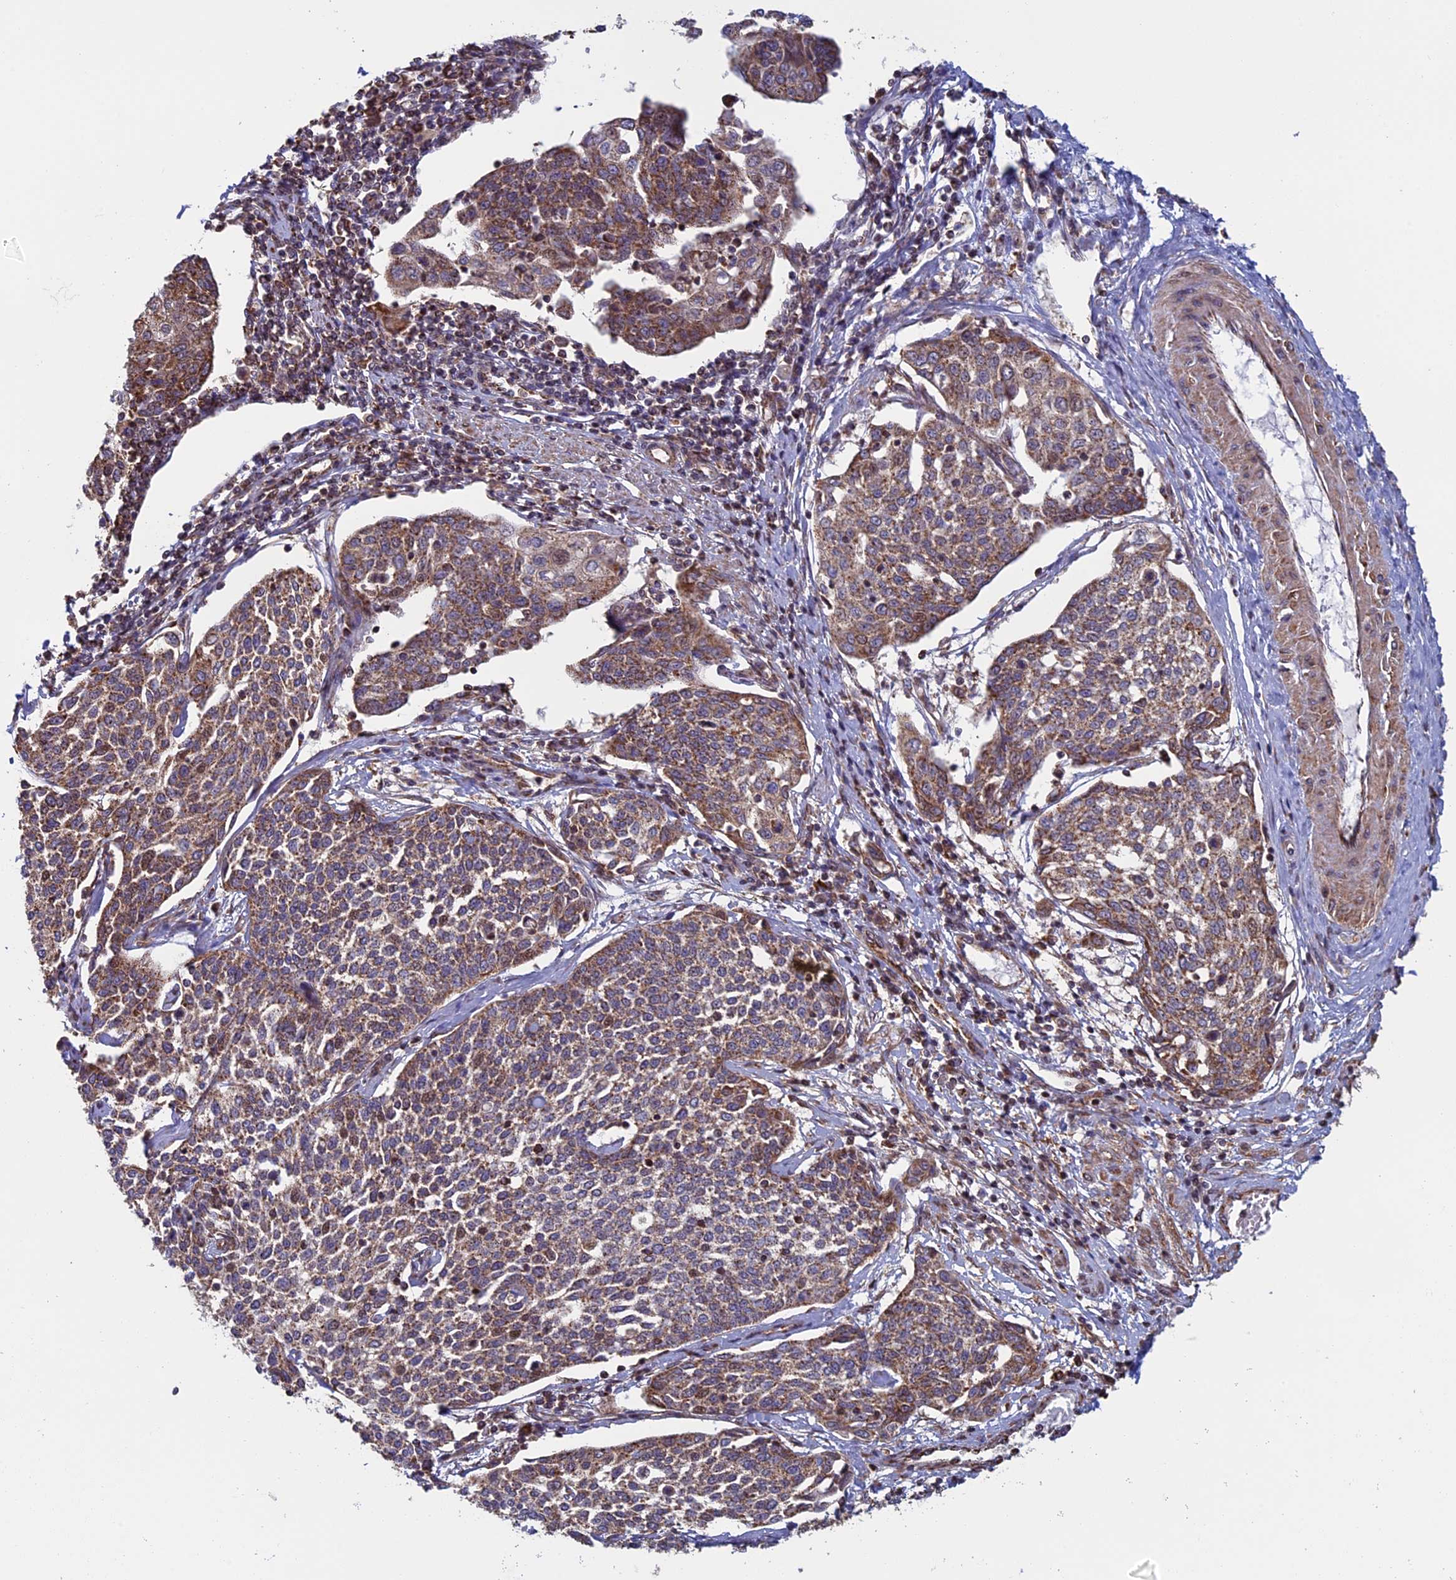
{"staining": {"intensity": "strong", "quantity": ">75%", "location": "cytoplasmic/membranous"}, "tissue": "cervical cancer", "cell_type": "Tumor cells", "image_type": "cancer", "snomed": [{"axis": "morphology", "description": "Squamous cell carcinoma, NOS"}, {"axis": "topography", "description": "Cervix"}], "caption": "Protein analysis of cervical cancer (squamous cell carcinoma) tissue demonstrates strong cytoplasmic/membranous positivity in about >75% of tumor cells.", "gene": "CCDC8", "patient": {"sex": "female", "age": 34}}